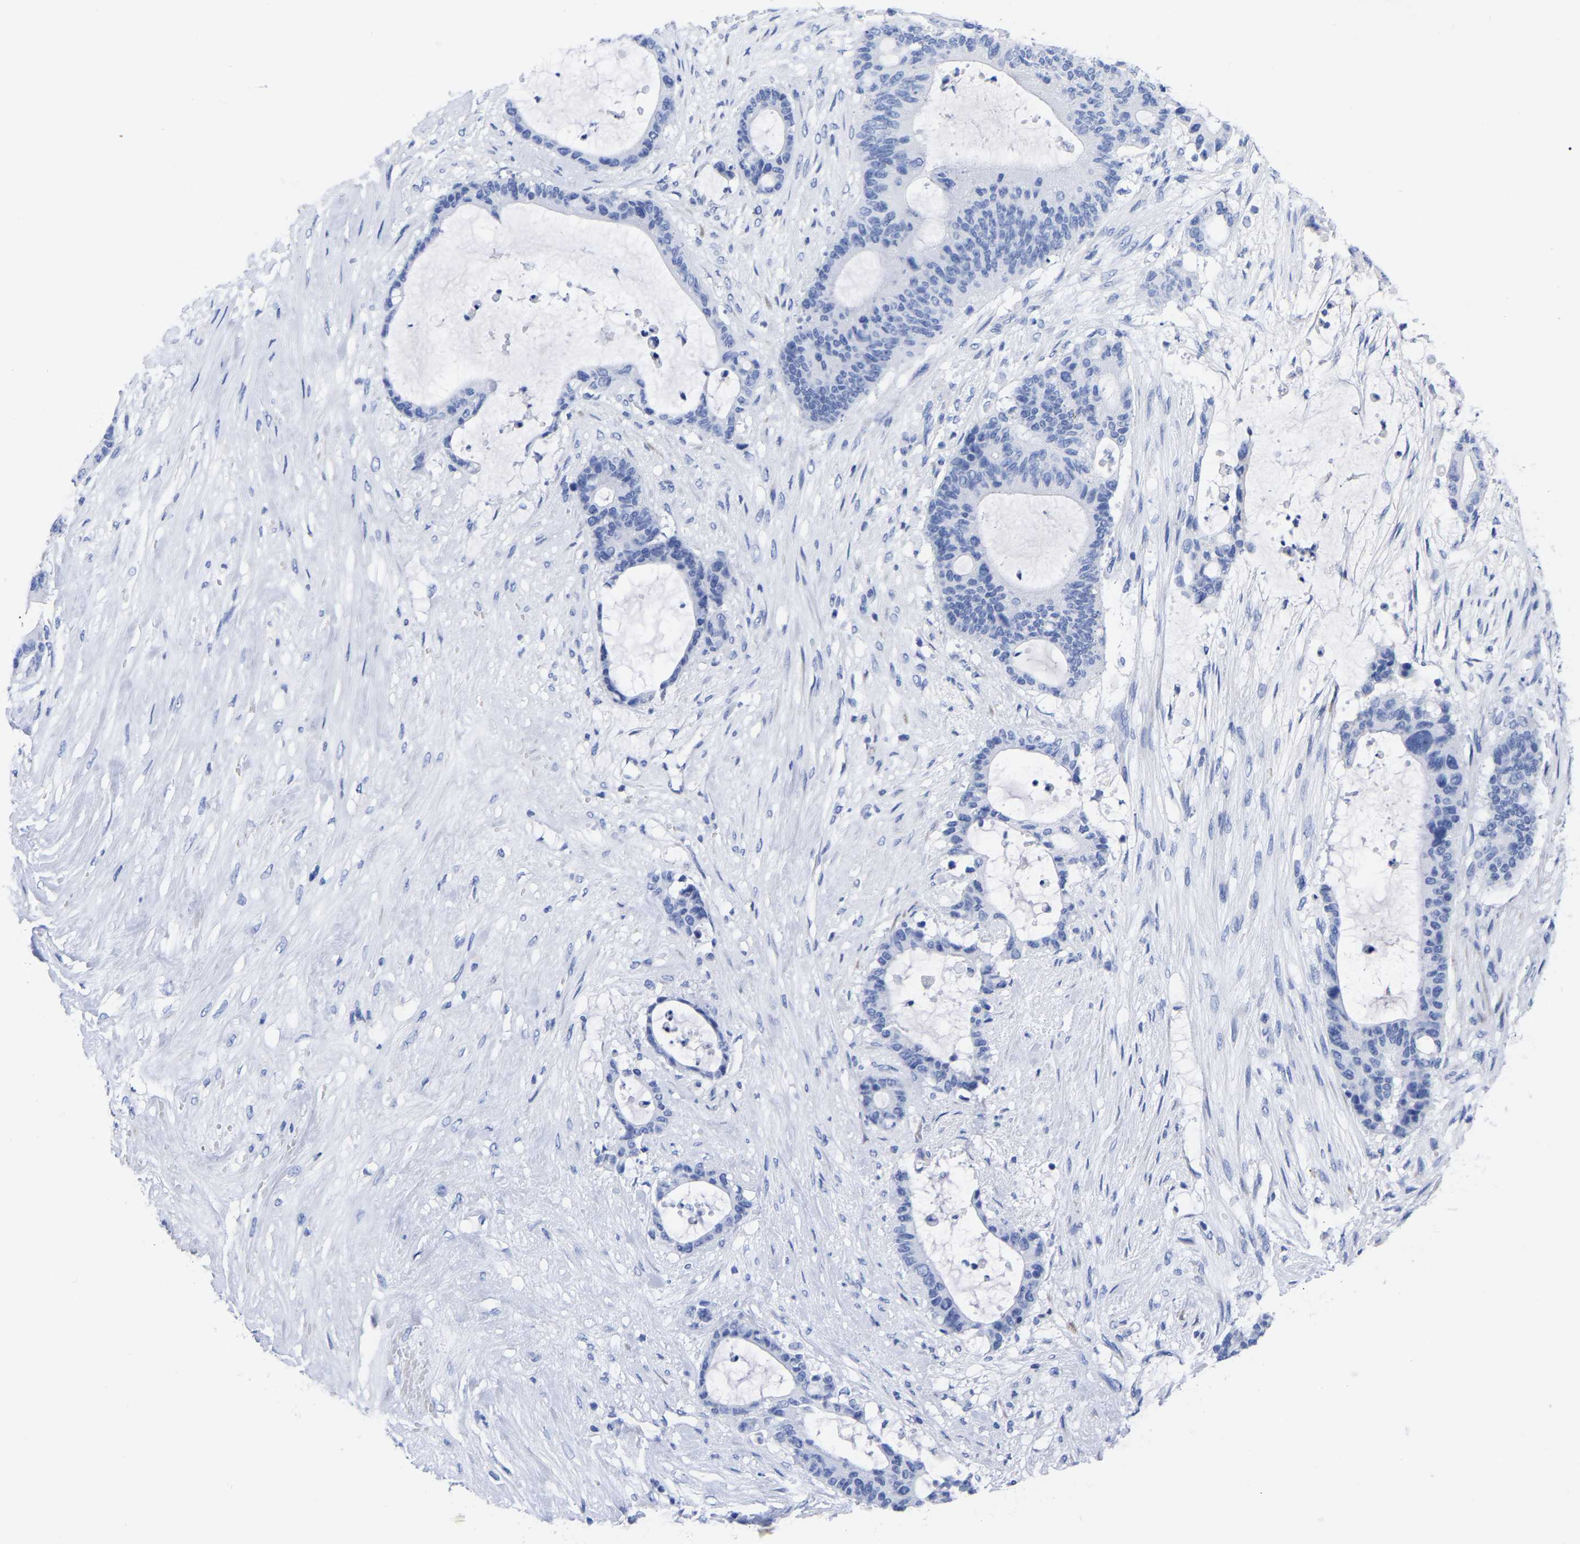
{"staining": {"intensity": "negative", "quantity": "none", "location": "none"}, "tissue": "liver cancer", "cell_type": "Tumor cells", "image_type": "cancer", "snomed": [{"axis": "morphology", "description": "Cholangiocarcinoma"}, {"axis": "topography", "description": "Liver"}], "caption": "Human cholangiocarcinoma (liver) stained for a protein using immunohistochemistry exhibits no staining in tumor cells.", "gene": "HAPLN1", "patient": {"sex": "female", "age": 73}}